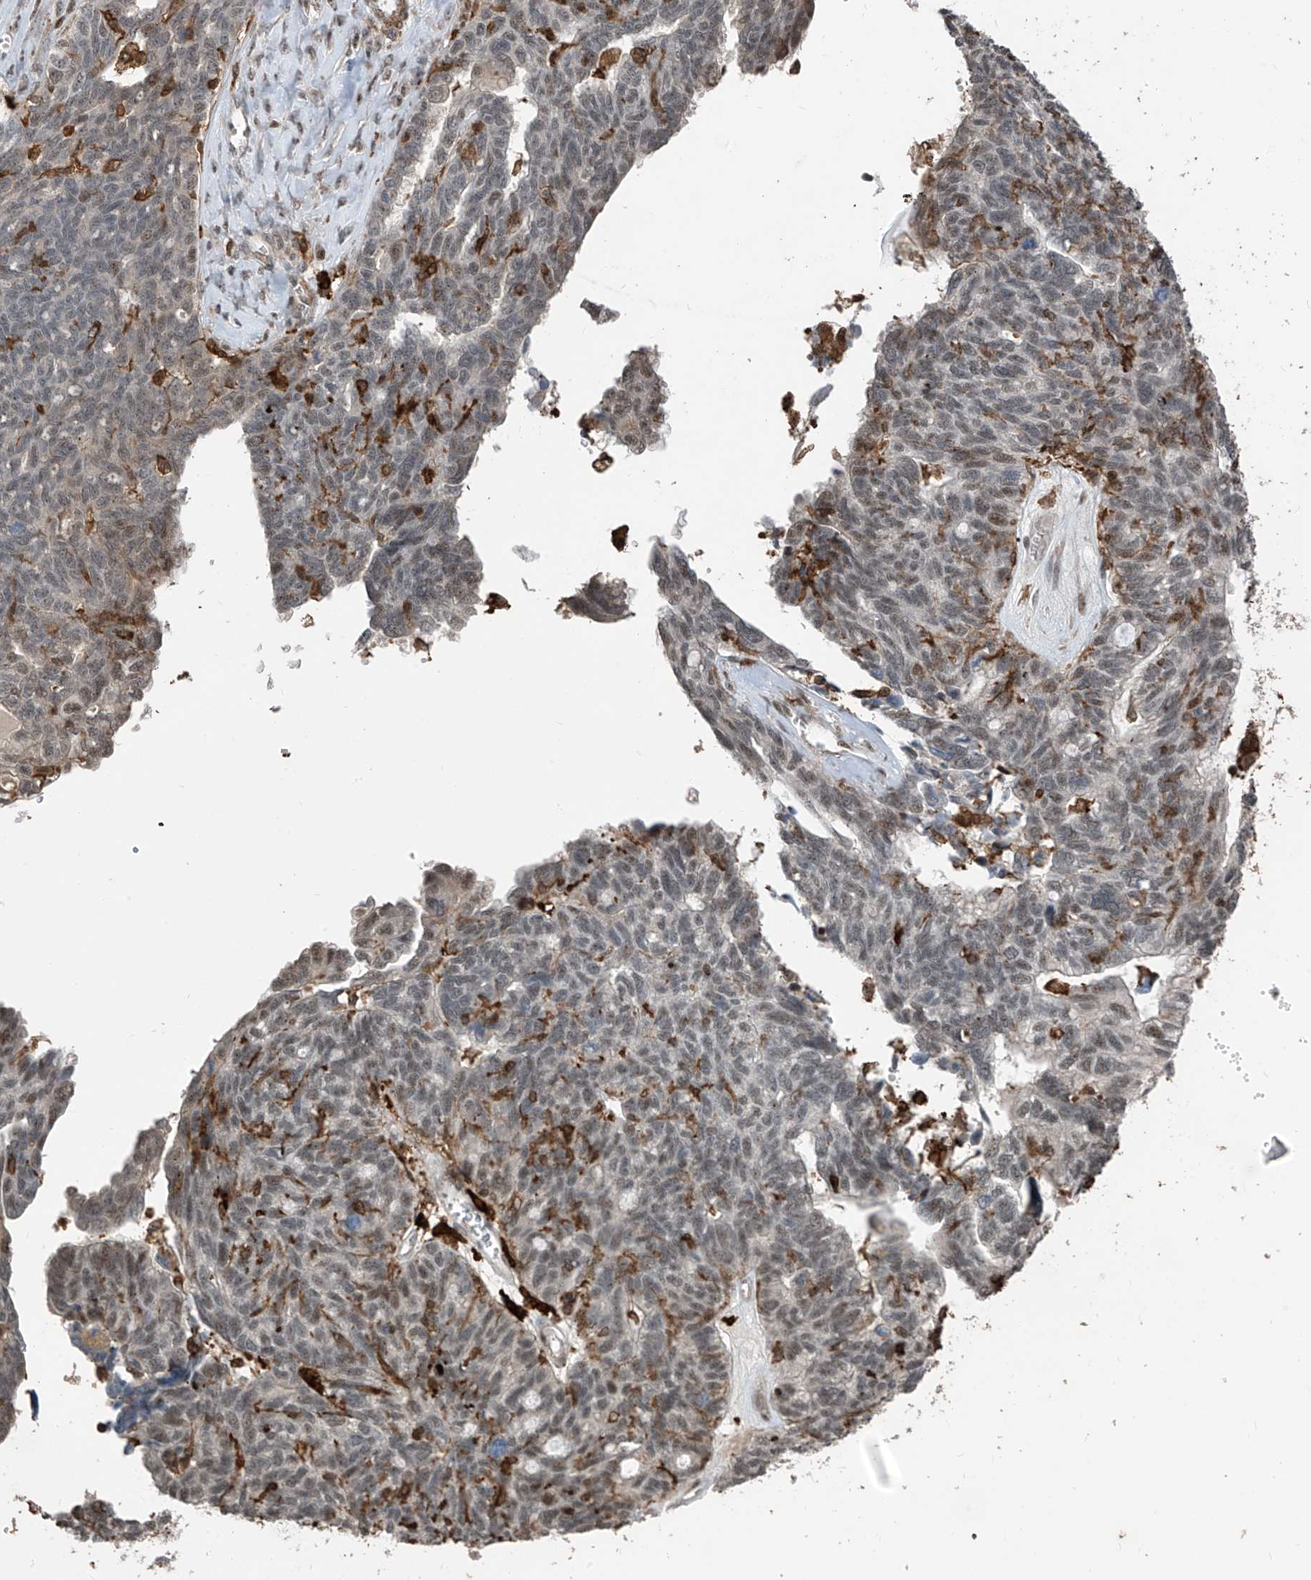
{"staining": {"intensity": "weak", "quantity": "<25%", "location": "nuclear"}, "tissue": "ovarian cancer", "cell_type": "Tumor cells", "image_type": "cancer", "snomed": [{"axis": "morphology", "description": "Cystadenocarcinoma, serous, NOS"}, {"axis": "topography", "description": "Ovary"}], "caption": "High power microscopy histopathology image of an immunohistochemistry (IHC) micrograph of ovarian cancer (serous cystadenocarcinoma), revealing no significant expression in tumor cells. (Brightfield microscopy of DAB immunohistochemistry (IHC) at high magnification).", "gene": "MICAL1", "patient": {"sex": "female", "age": 79}}